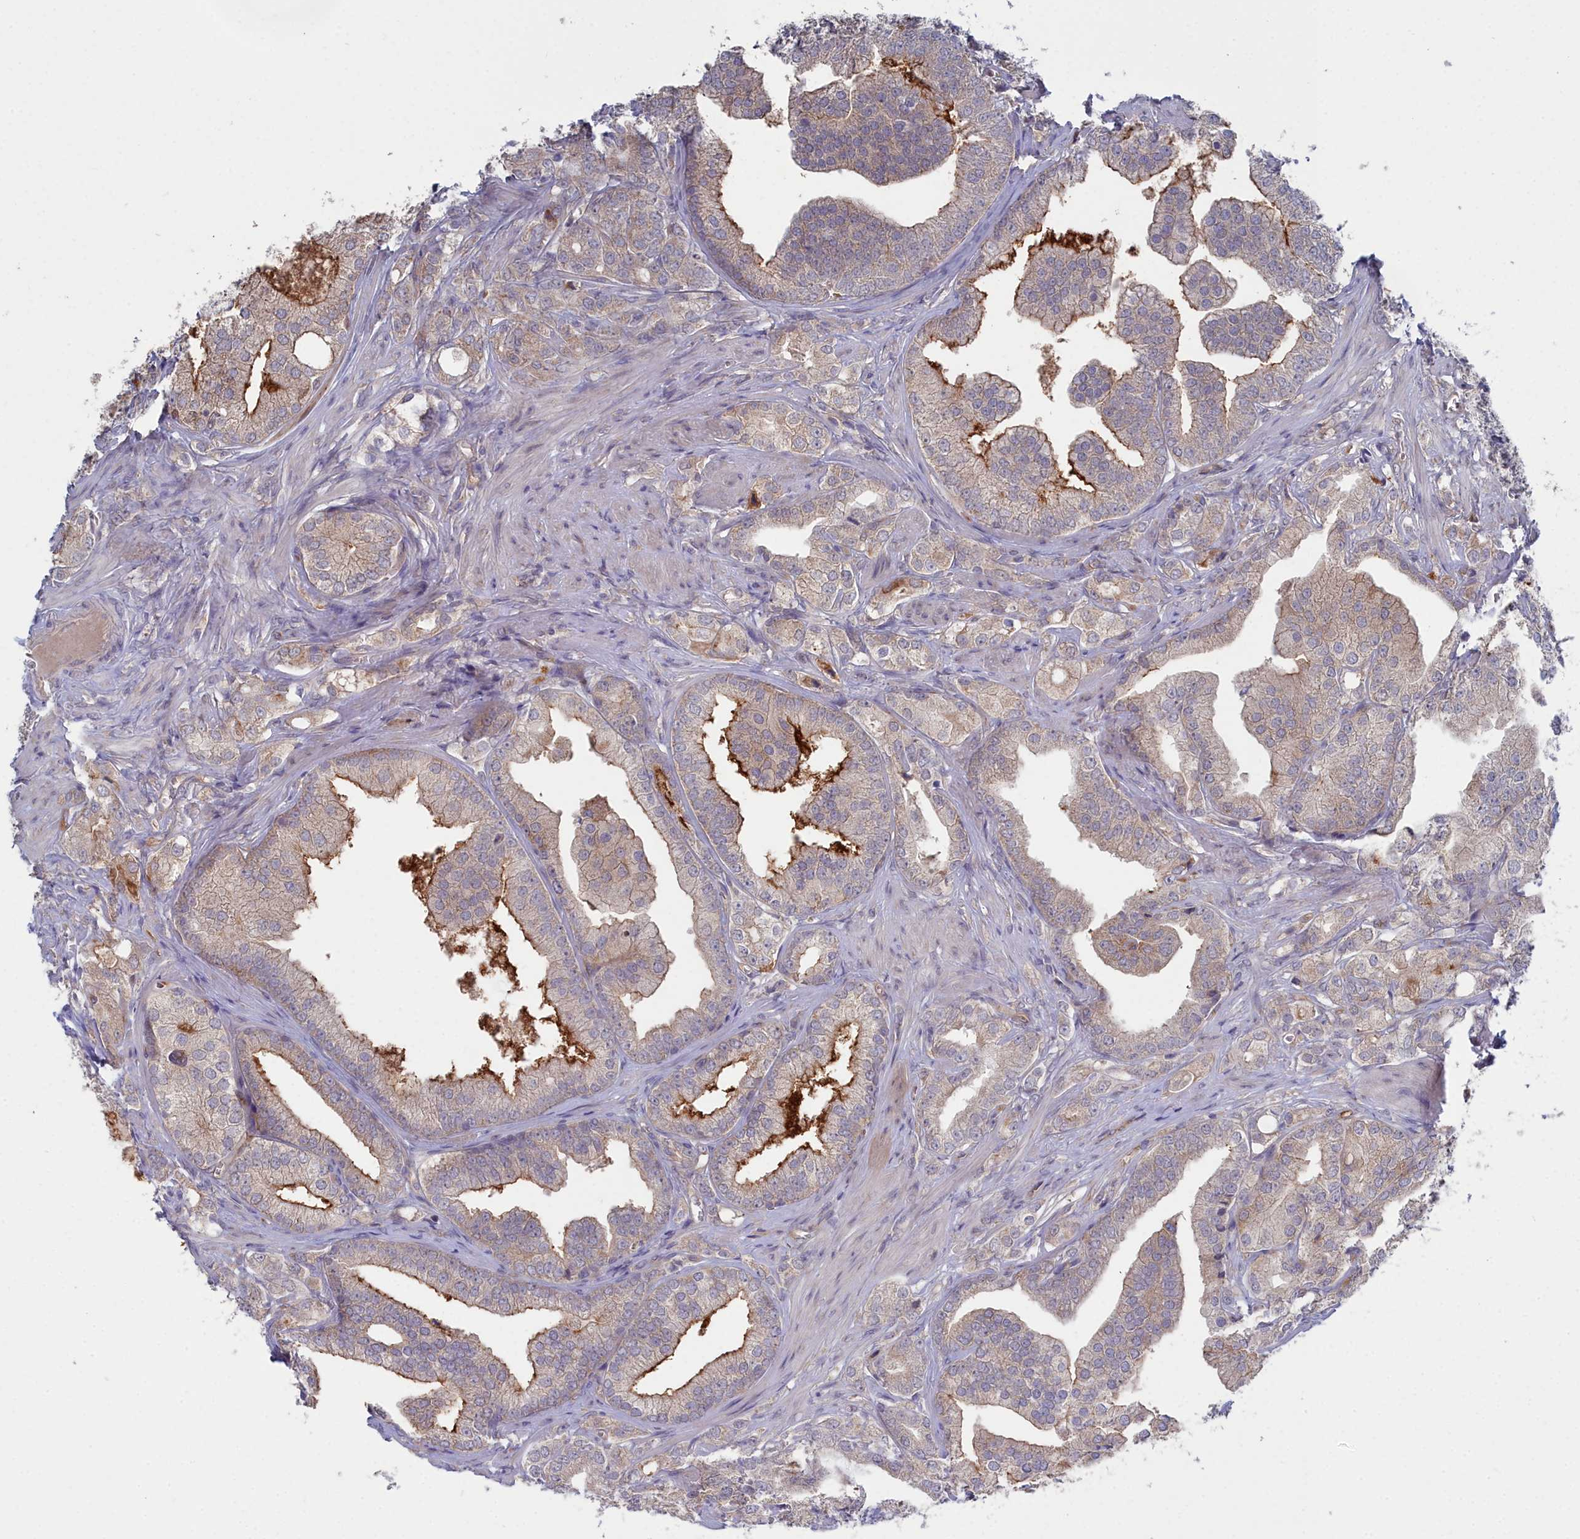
{"staining": {"intensity": "moderate", "quantity": "25%-75%", "location": "cytoplasmic/membranous"}, "tissue": "prostate cancer", "cell_type": "Tumor cells", "image_type": "cancer", "snomed": [{"axis": "morphology", "description": "Adenocarcinoma, High grade"}, {"axis": "topography", "description": "Prostate"}], "caption": "Human prostate cancer stained with a brown dye shows moderate cytoplasmic/membranous positive positivity in approximately 25%-75% of tumor cells.", "gene": "RDX", "patient": {"sex": "male", "age": 50}}